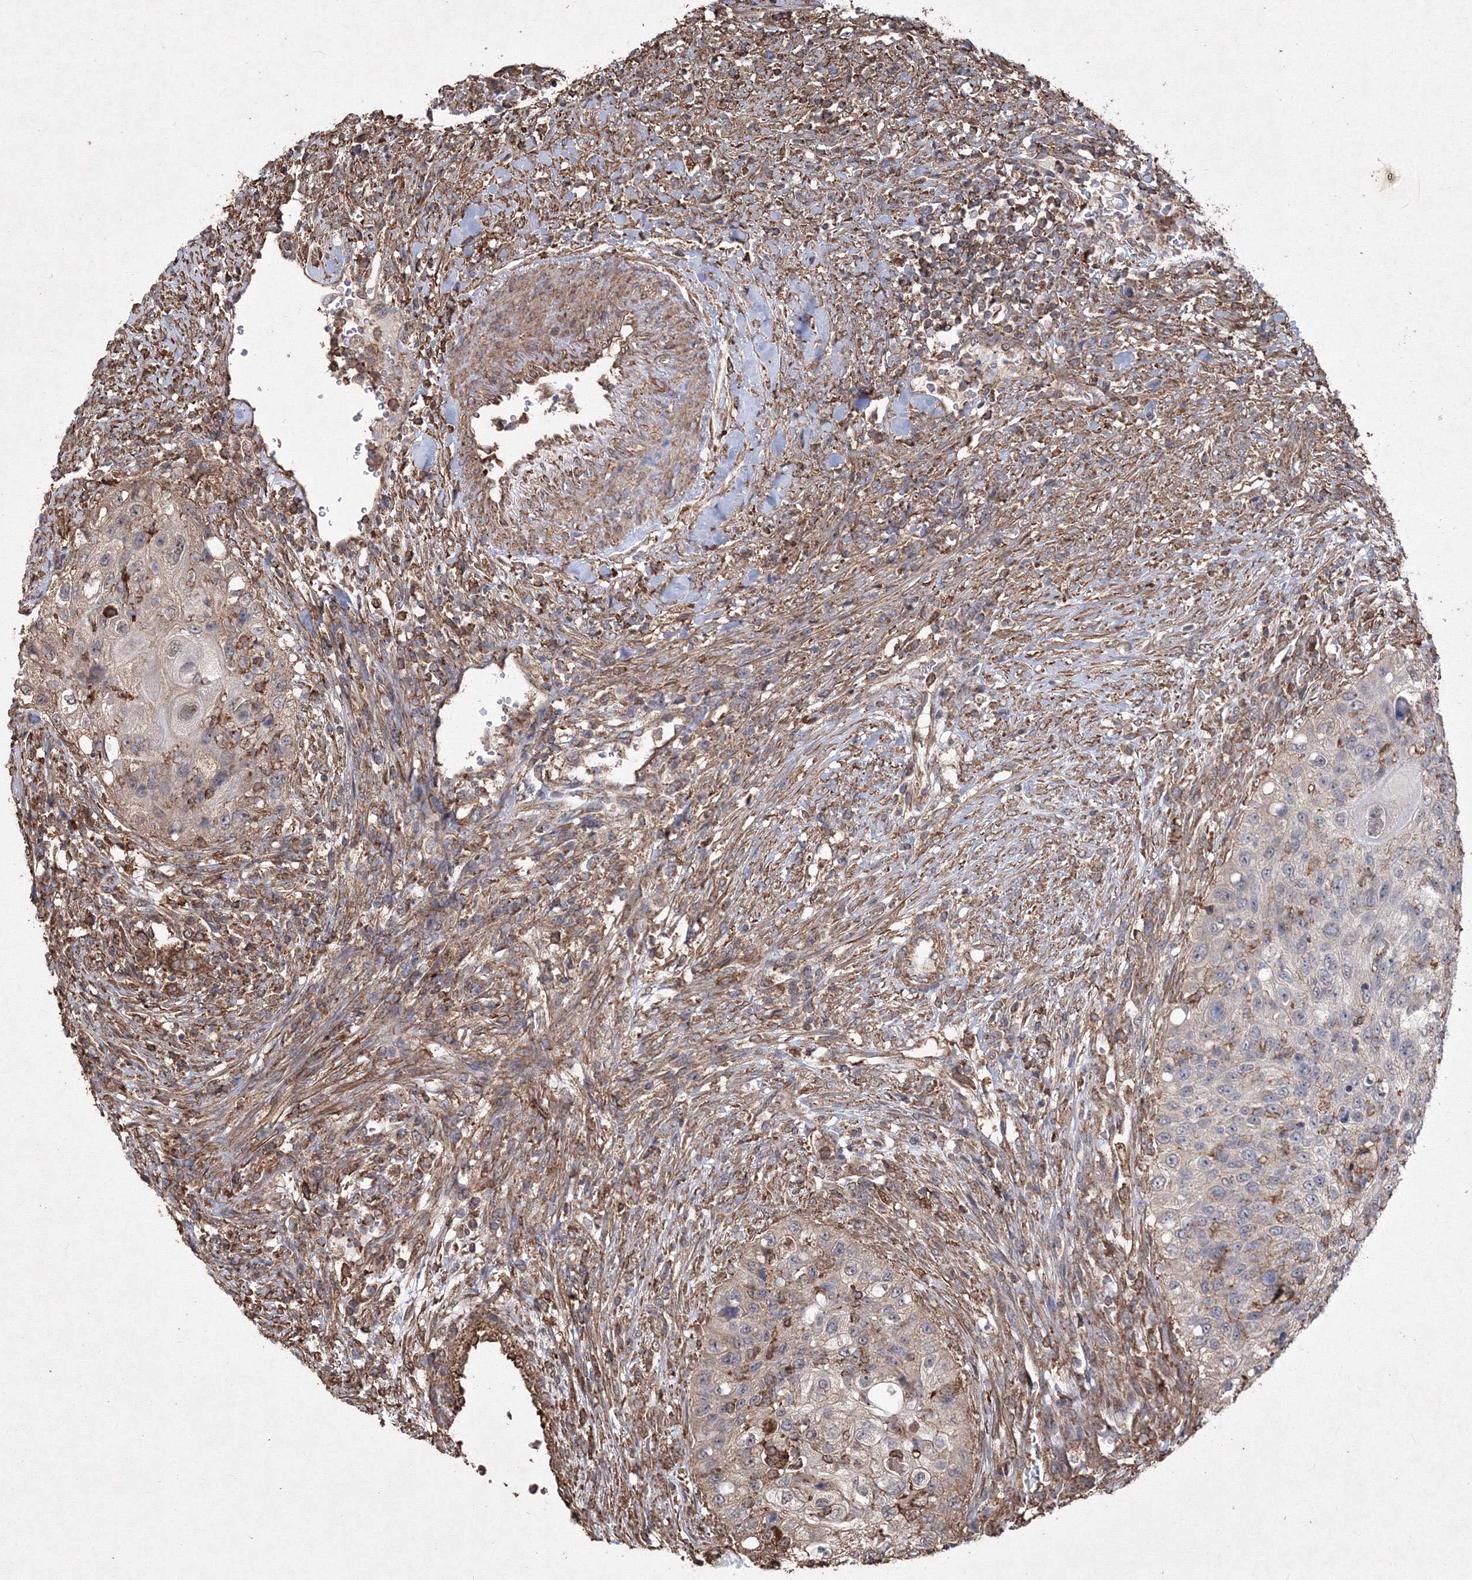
{"staining": {"intensity": "negative", "quantity": "none", "location": "none"}, "tissue": "urothelial cancer", "cell_type": "Tumor cells", "image_type": "cancer", "snomed": [{"axis": "morphology", "description": "Urothelial carcinoma, High grade"}, {"axis": "topography", "description": "Urinary bladder"}], "caption": "This is a photomicrograph of immunohistochemistry staining of urothelial cancer, which shows no expression in tumor cells.", "gene": "TMEM139", "patient": {"sex": "female", "age": 60}}